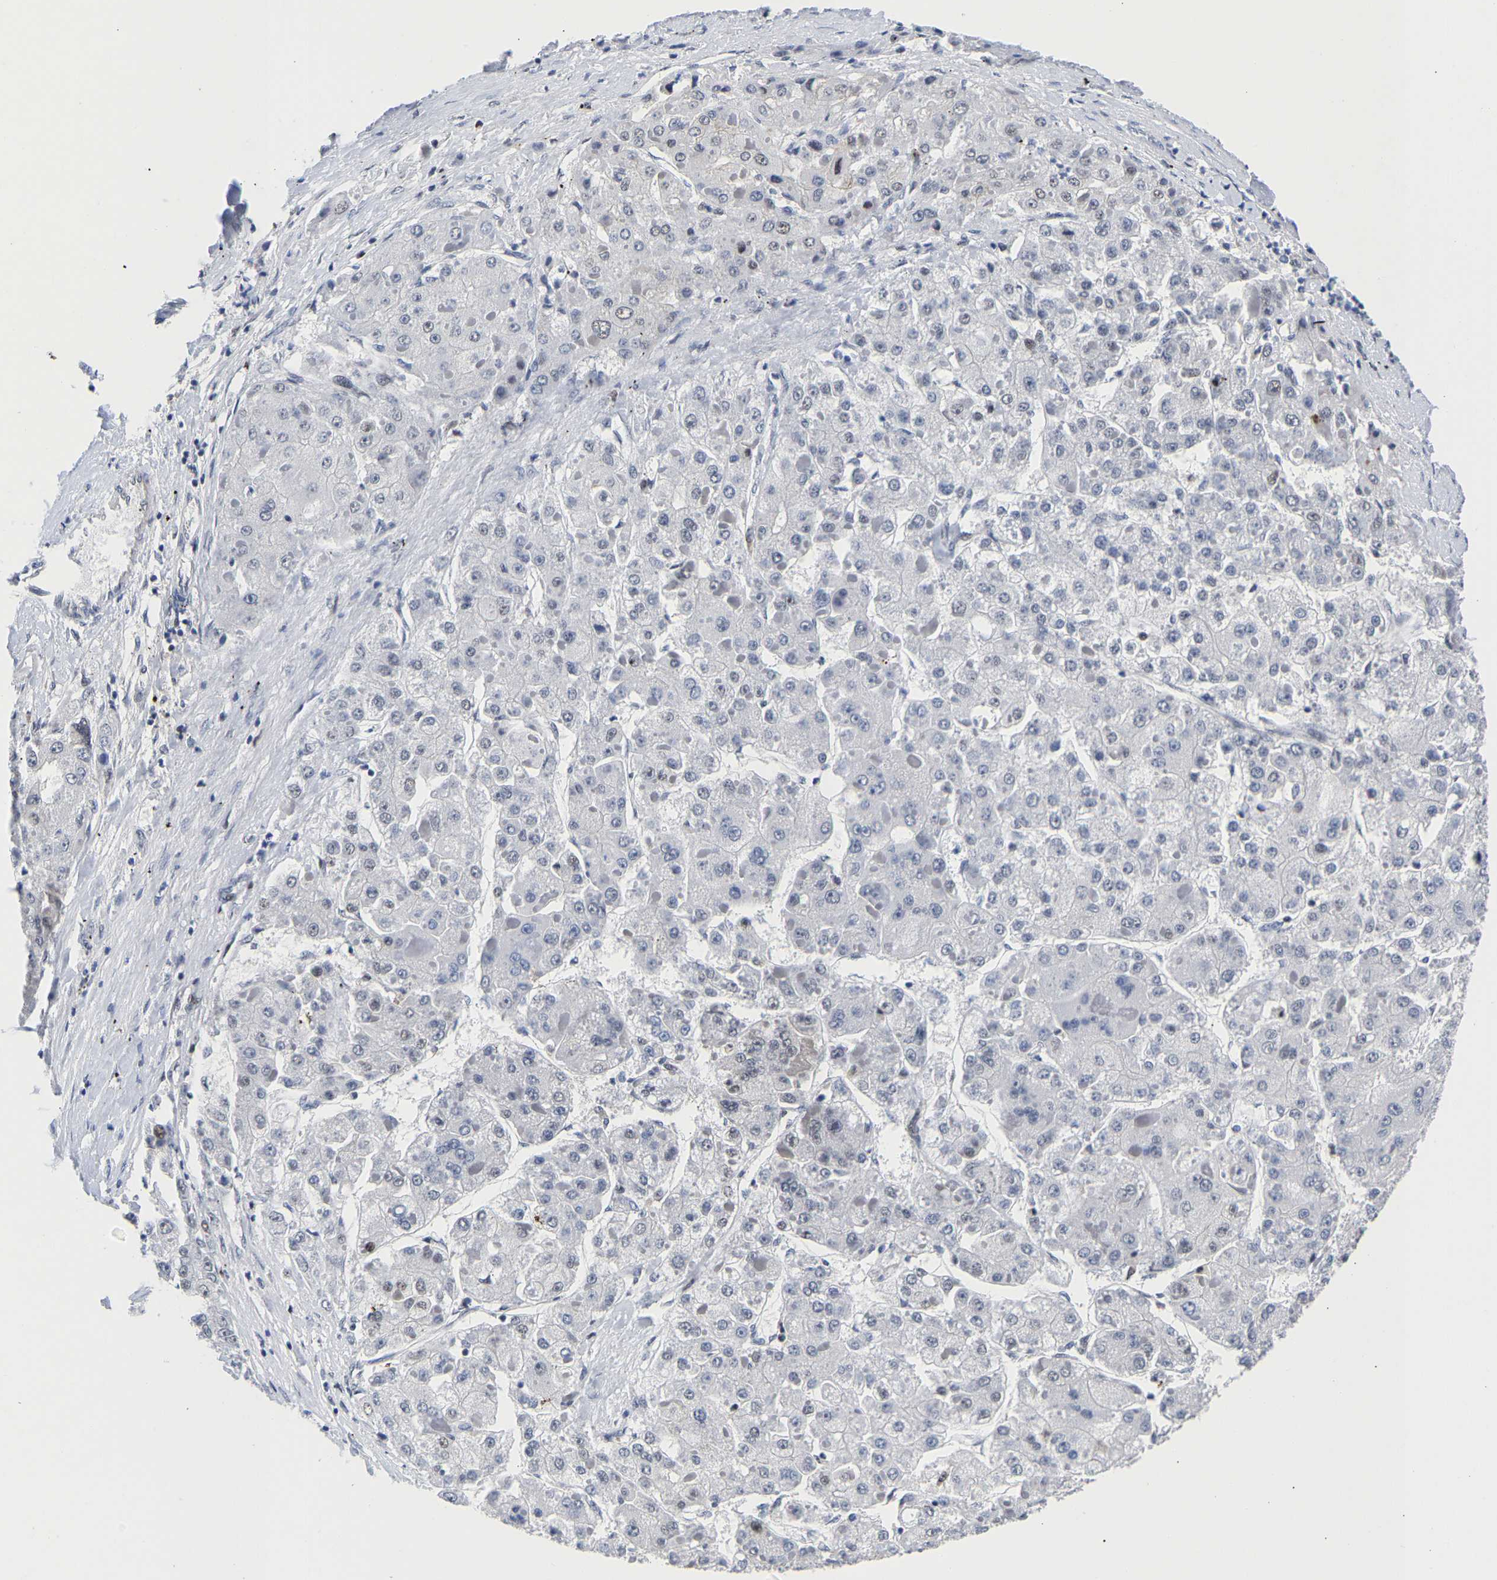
{"staining": {"intensity": "negative", "quantity": "none", "location": "none"}, "tissue": "liver cancer", "cell_type": "Tumor cells", "image_type": "cancer", "snomed": [{"axis": "morphology", "description": "Carcinoma, Hepatocellular, NOS"}, {"axis": "topography", "description": "Liver"}], "caption": "Human liver cancer (hepatocellular carcinoma) stained for a protein using IHC demonstrates no staining in tumor cells.", "gene": "CCDC6", "patient": {"sex": "female", "age": 73}}